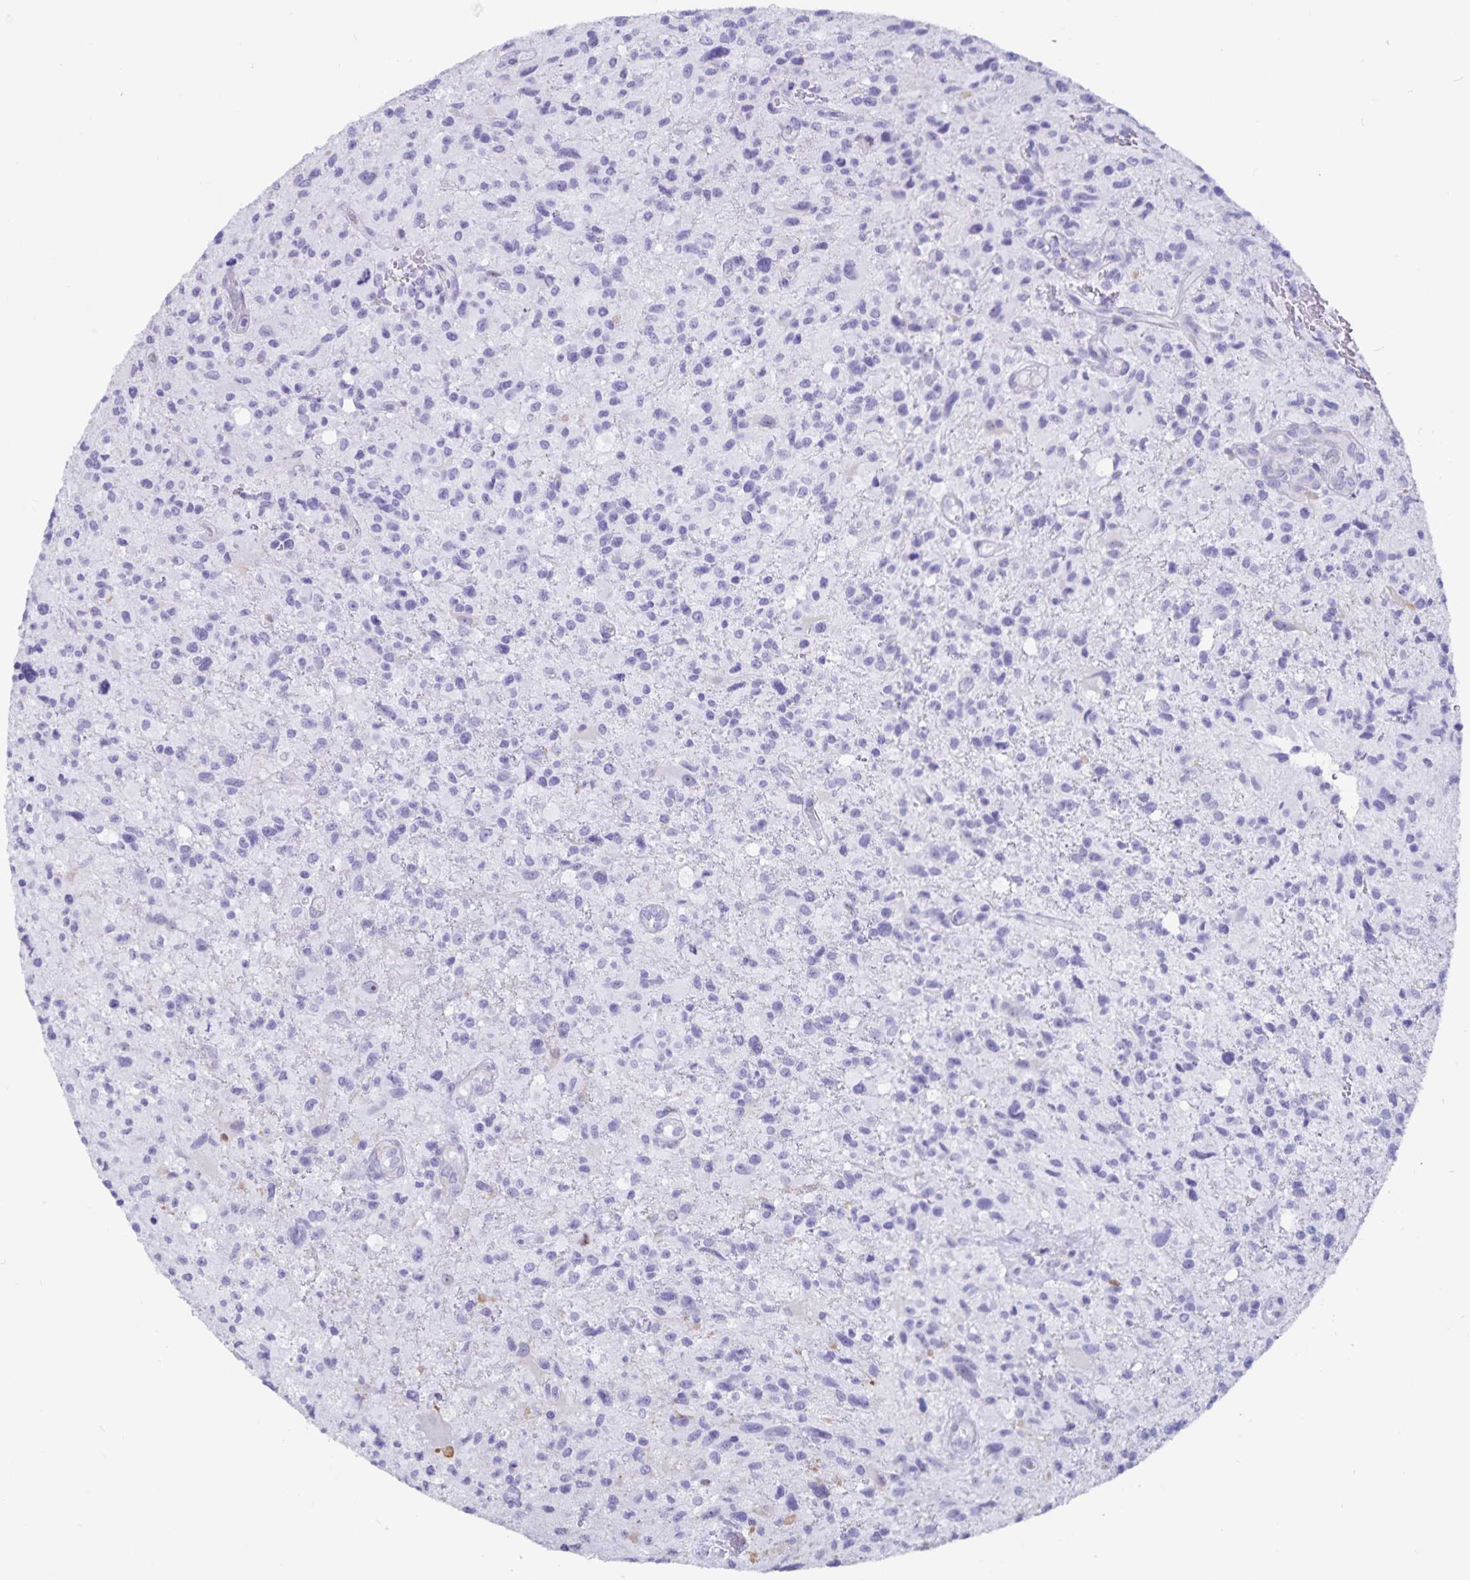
{"staining": {"intensity": "negative", "quantity": "none", "location": "none"}, "tissue": "glioma", "cell_type": "Tumor cells", "image_type": "cancer", "snomed": [{"axis": "morphology", "description": "Glioma, malignant, High grade"}, {"axis": "topography", "description": "Brain"}], "caption": "This is a micrograph of immunohistochemistry staining of glioma, which shows no staining in tumor cells.", "gene": "GPR137", "patient": {"sex": "male", "age": 63}}